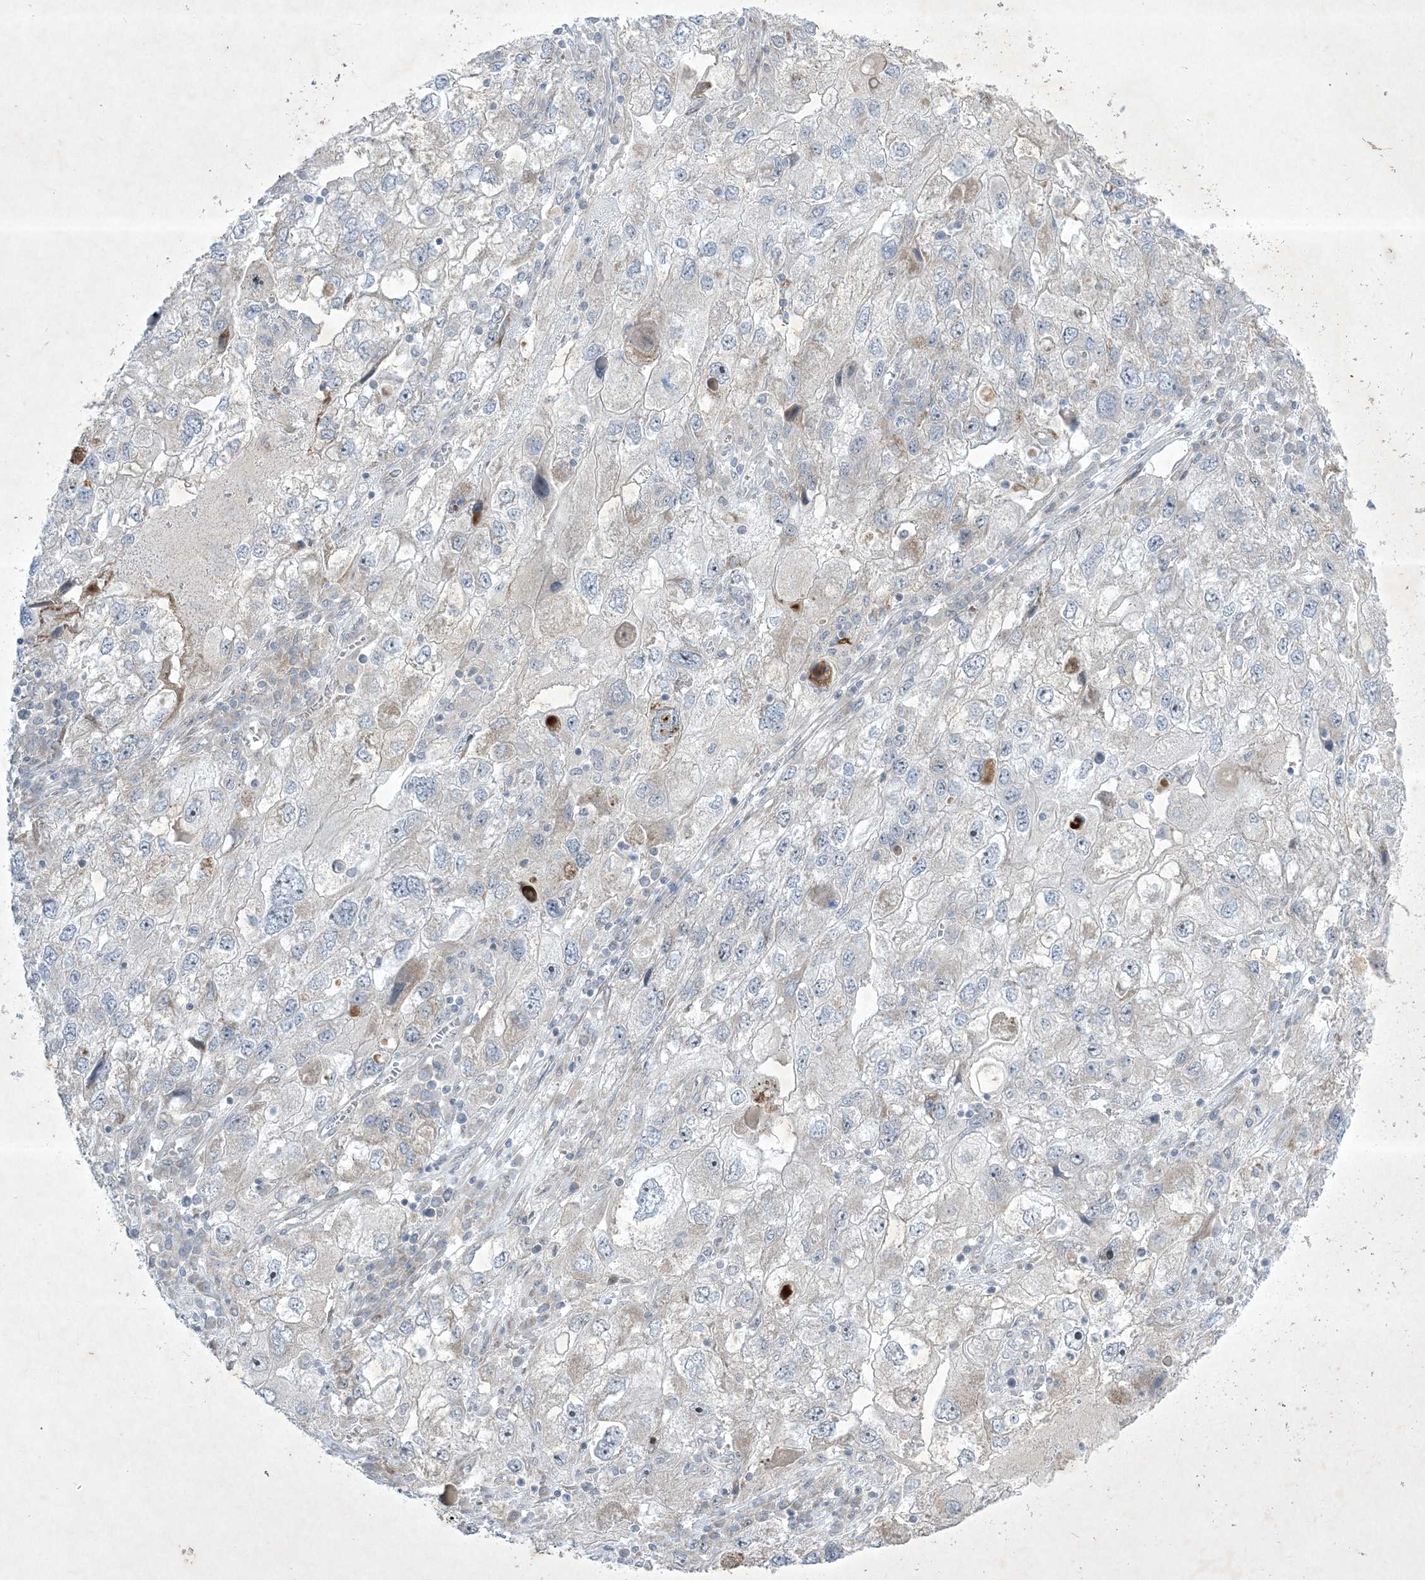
{"staining": {"intensity": "negative", "quantity": "none", "location": "none"}, "tissue": "endometrial cancer", "cell_type": "Tumor cells", "image_type": "cancer", "snomed": [{"axis": "morphology", "description": "Adenocarcinoma, NOS"}, {"axis": "topography", "description": "Endometrium"}], "caption": "Protein analysis of adenocarcinoma (endometrial) displays no significant expression in tumor cells.", "gene": "SOGA3", "patient": {"sex": "female", "age": 49}}